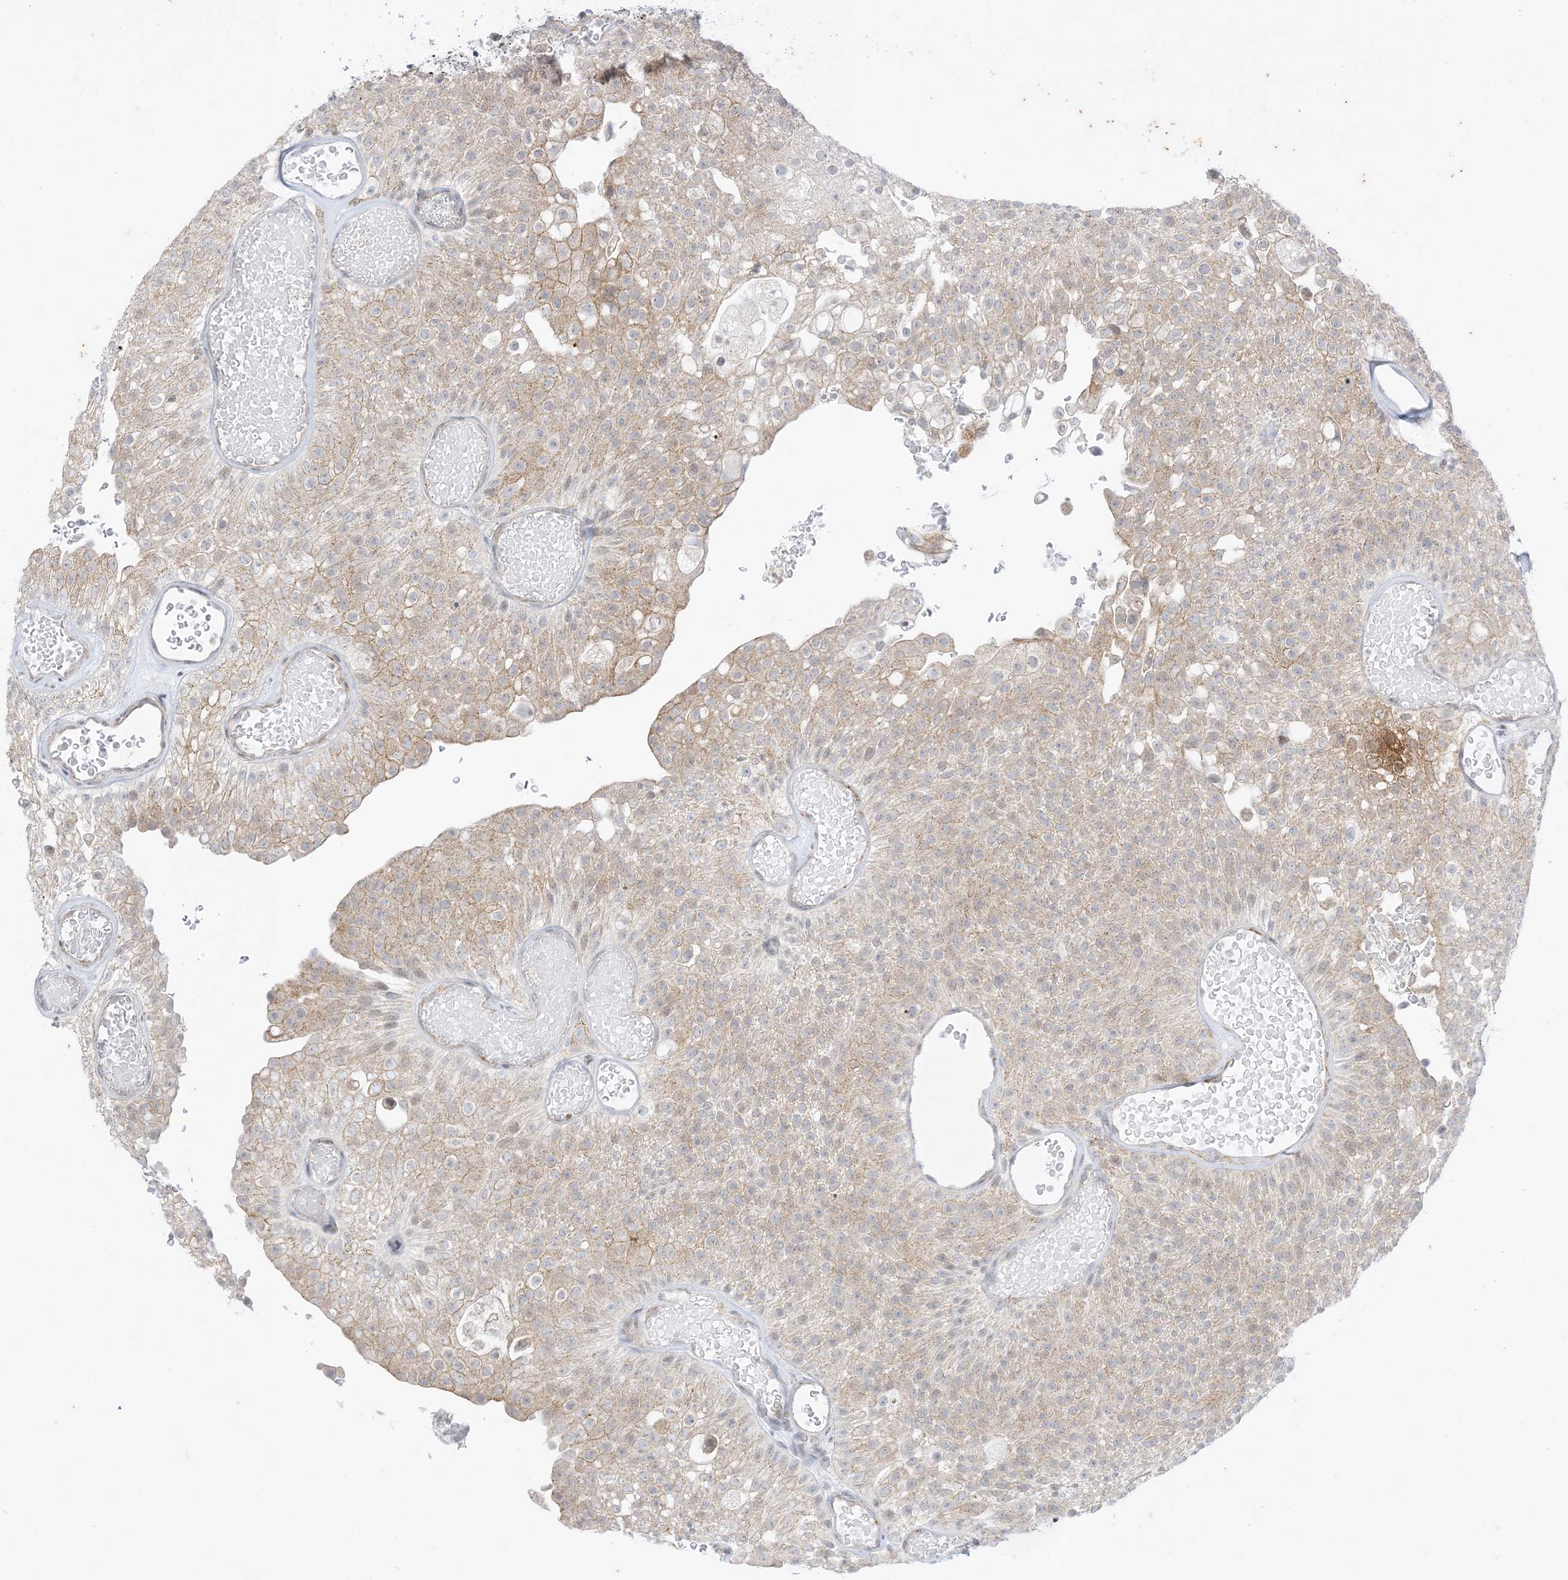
{"staining": {"intensity": "weak", "quantity": ">75%", "location": "cytoplasmic/membranous"}, "tissue": "urothelial cancer", "cell_type": "Tumor cells", "image_type": "cancer", "snomed": [{"axis": "morphology", "description": "Urothelial carcinoma, Low grade"}, {"axis": "topography", "description": "Urinary bladder"}], "caption": "Approximately >75% of tumor cells in human low-grade urothelial carcinoma exhibit weak cytoplasmic/membranous protein expression as visualized by brown immunohistochemical staining.", "gene": "RAC1", "patient": {"sex": "male", "age": 78}}